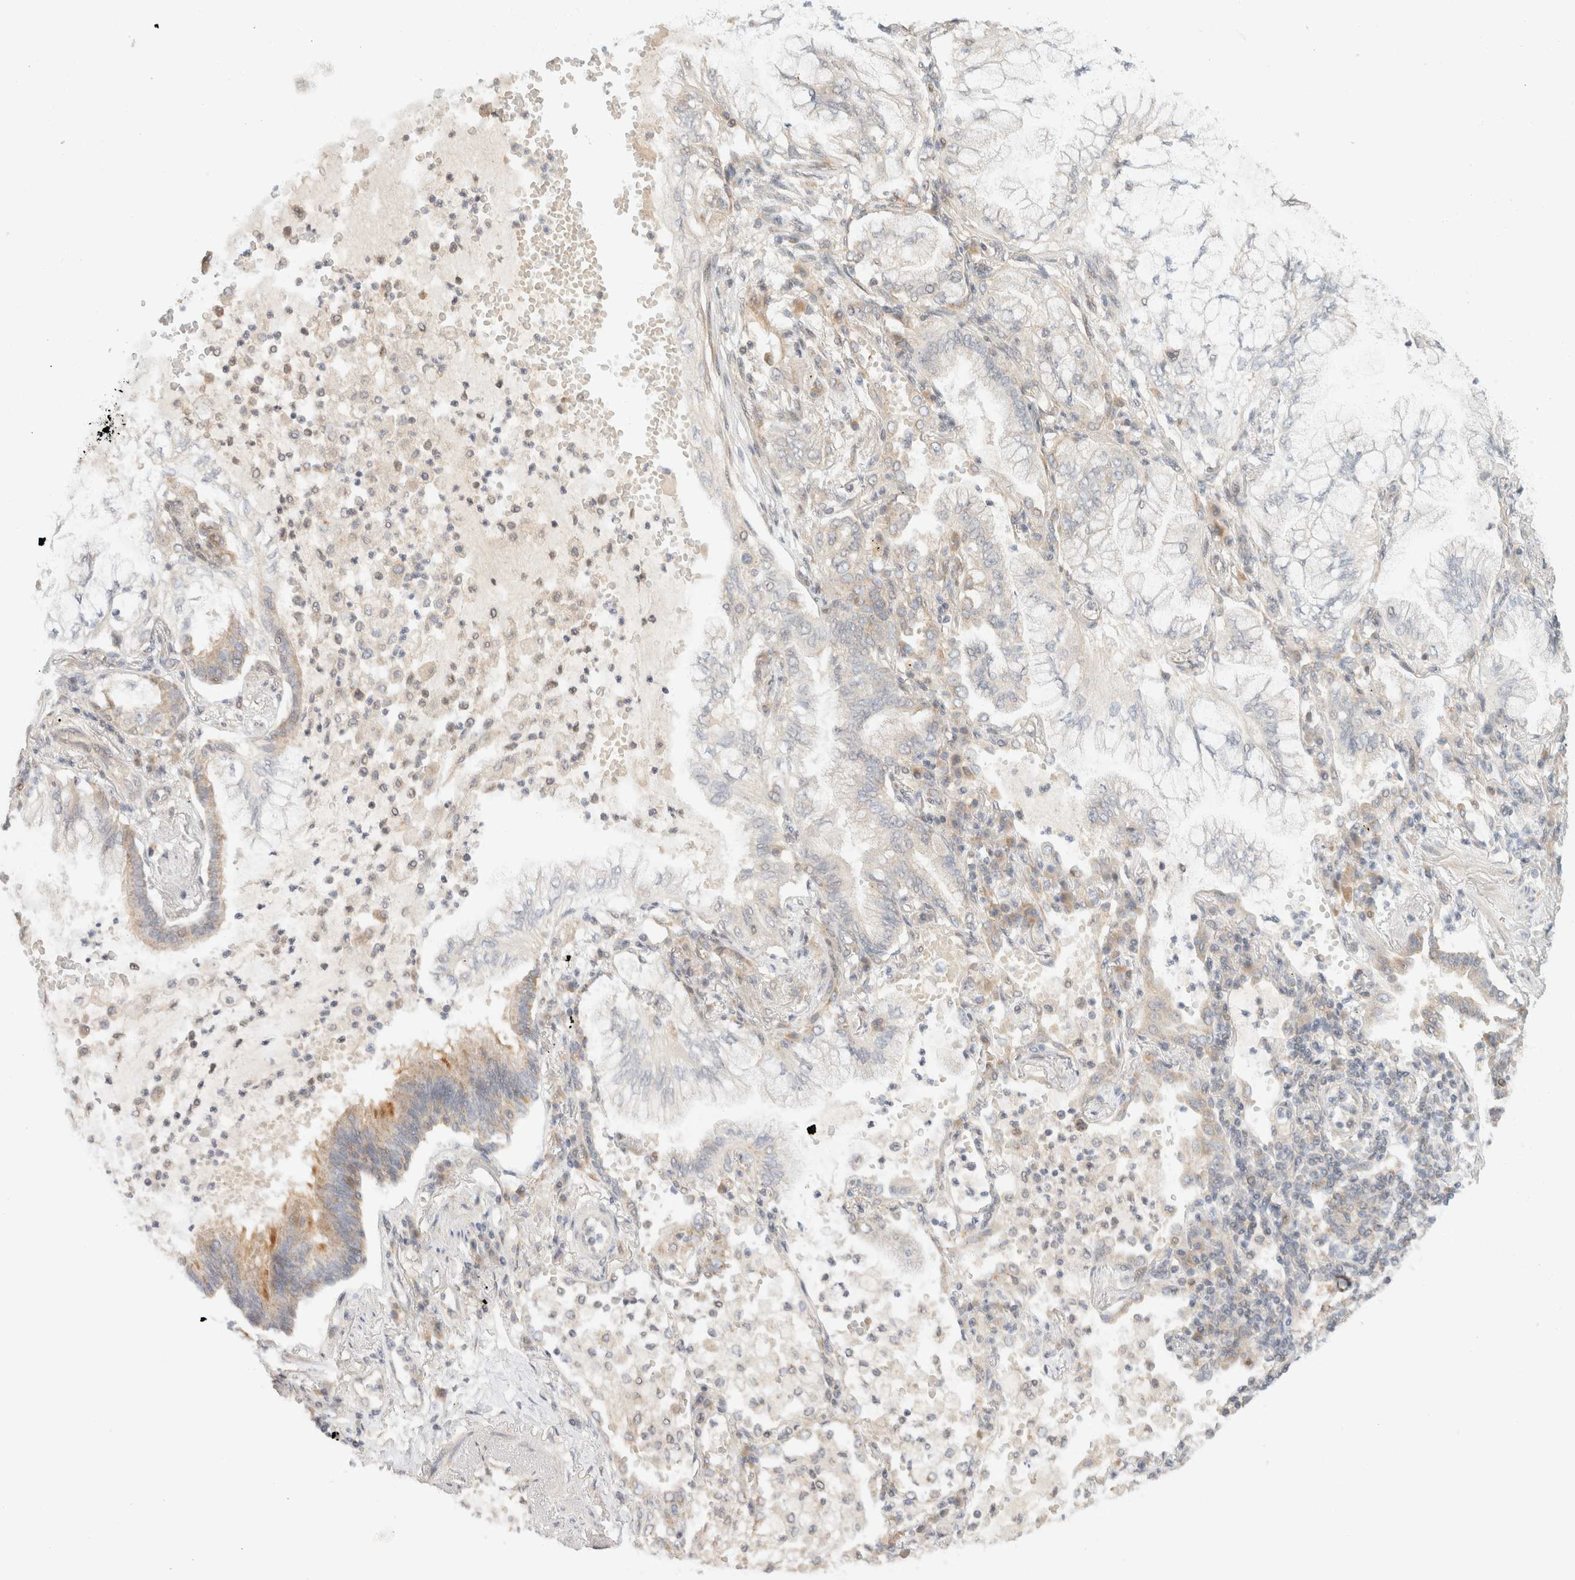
{"staining": {"intensity": "moderate", "quantity": "<25%", "location": "cytoplasmic/membranous"}, "tissue": "lung cancer", "cell_type": "Tumor cells", "image_type": "cancer", "snomed": [{"axis": "morphology", "description": "Adenocarcinoma, NOS"}, {"axis": "topography", "description": "Lung"}], "caption": "Immunohistochemical staining of lung cancer exhibits low levels of moderate cytoplasmic/membranous protein expression in approximately <25% of tumor cells.", "gene": "TACC1", "patient": {"sex": "female", "age": 70}}